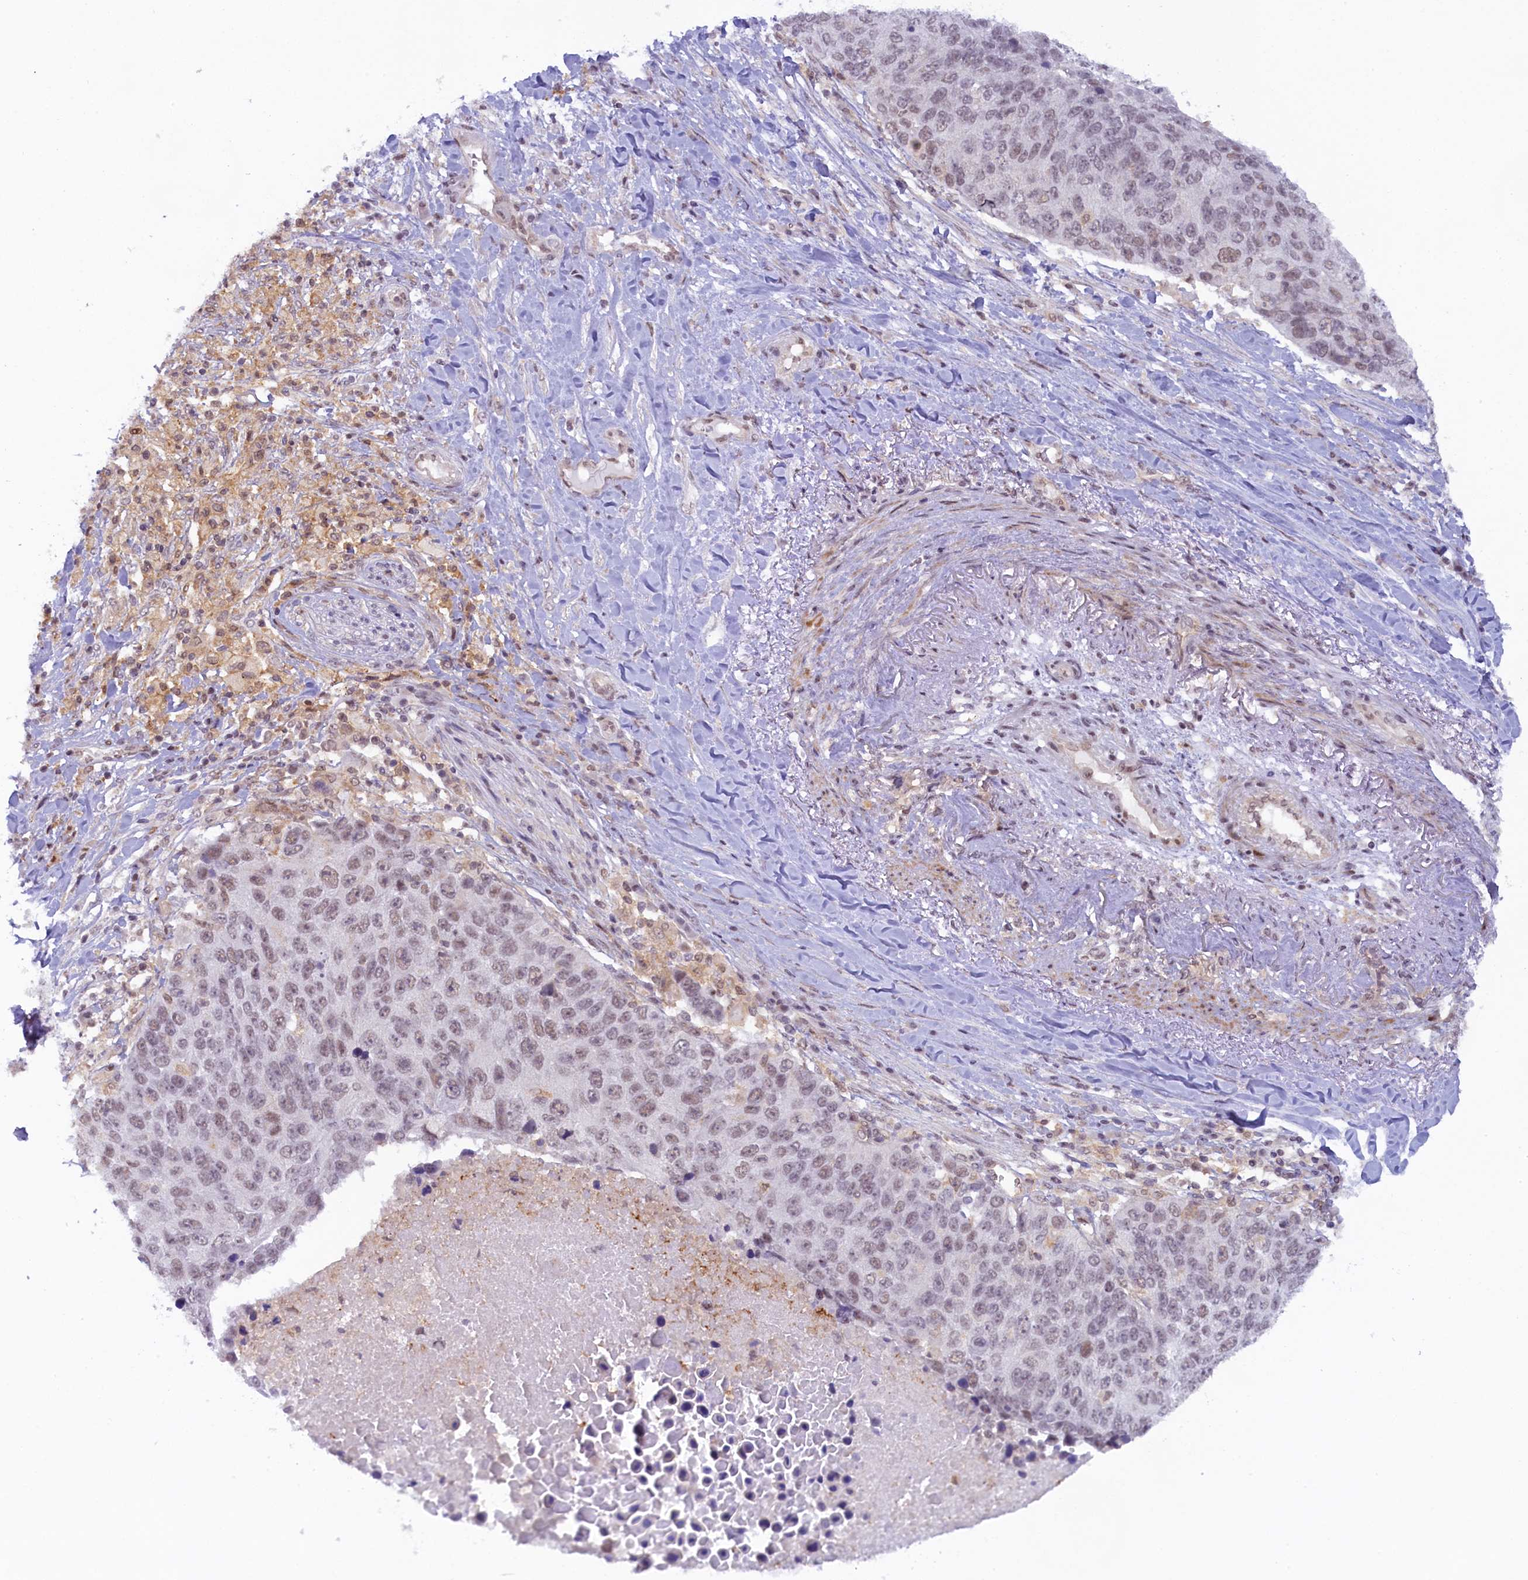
{"staining": {"intensity": "weak", "quantity": "25%-75%", "location": "nuclear"}, "tissue": "lung cancer", "cell_type": "Tumor cells", "image_type": "cancer", "snomed": [{"axis": "morphology", "description": "Normal tissue, NOS"}, {"axis": "morphology", "description": "Squamous cell carcinoma, NOS"}, {"axis": "topography", "description": "Lymph node"}, {"axis": "topography", "description": "Lung"}], "caption": "IHC image of lung cancer (squamous cell carcinoma) stained for a protein (brown), which demonstrates low levels of weak nuclear positivity in about 25%-75% of tumor cells.", "gene": "FCHO1", "patient": {"sex": "male", "age": 66}}